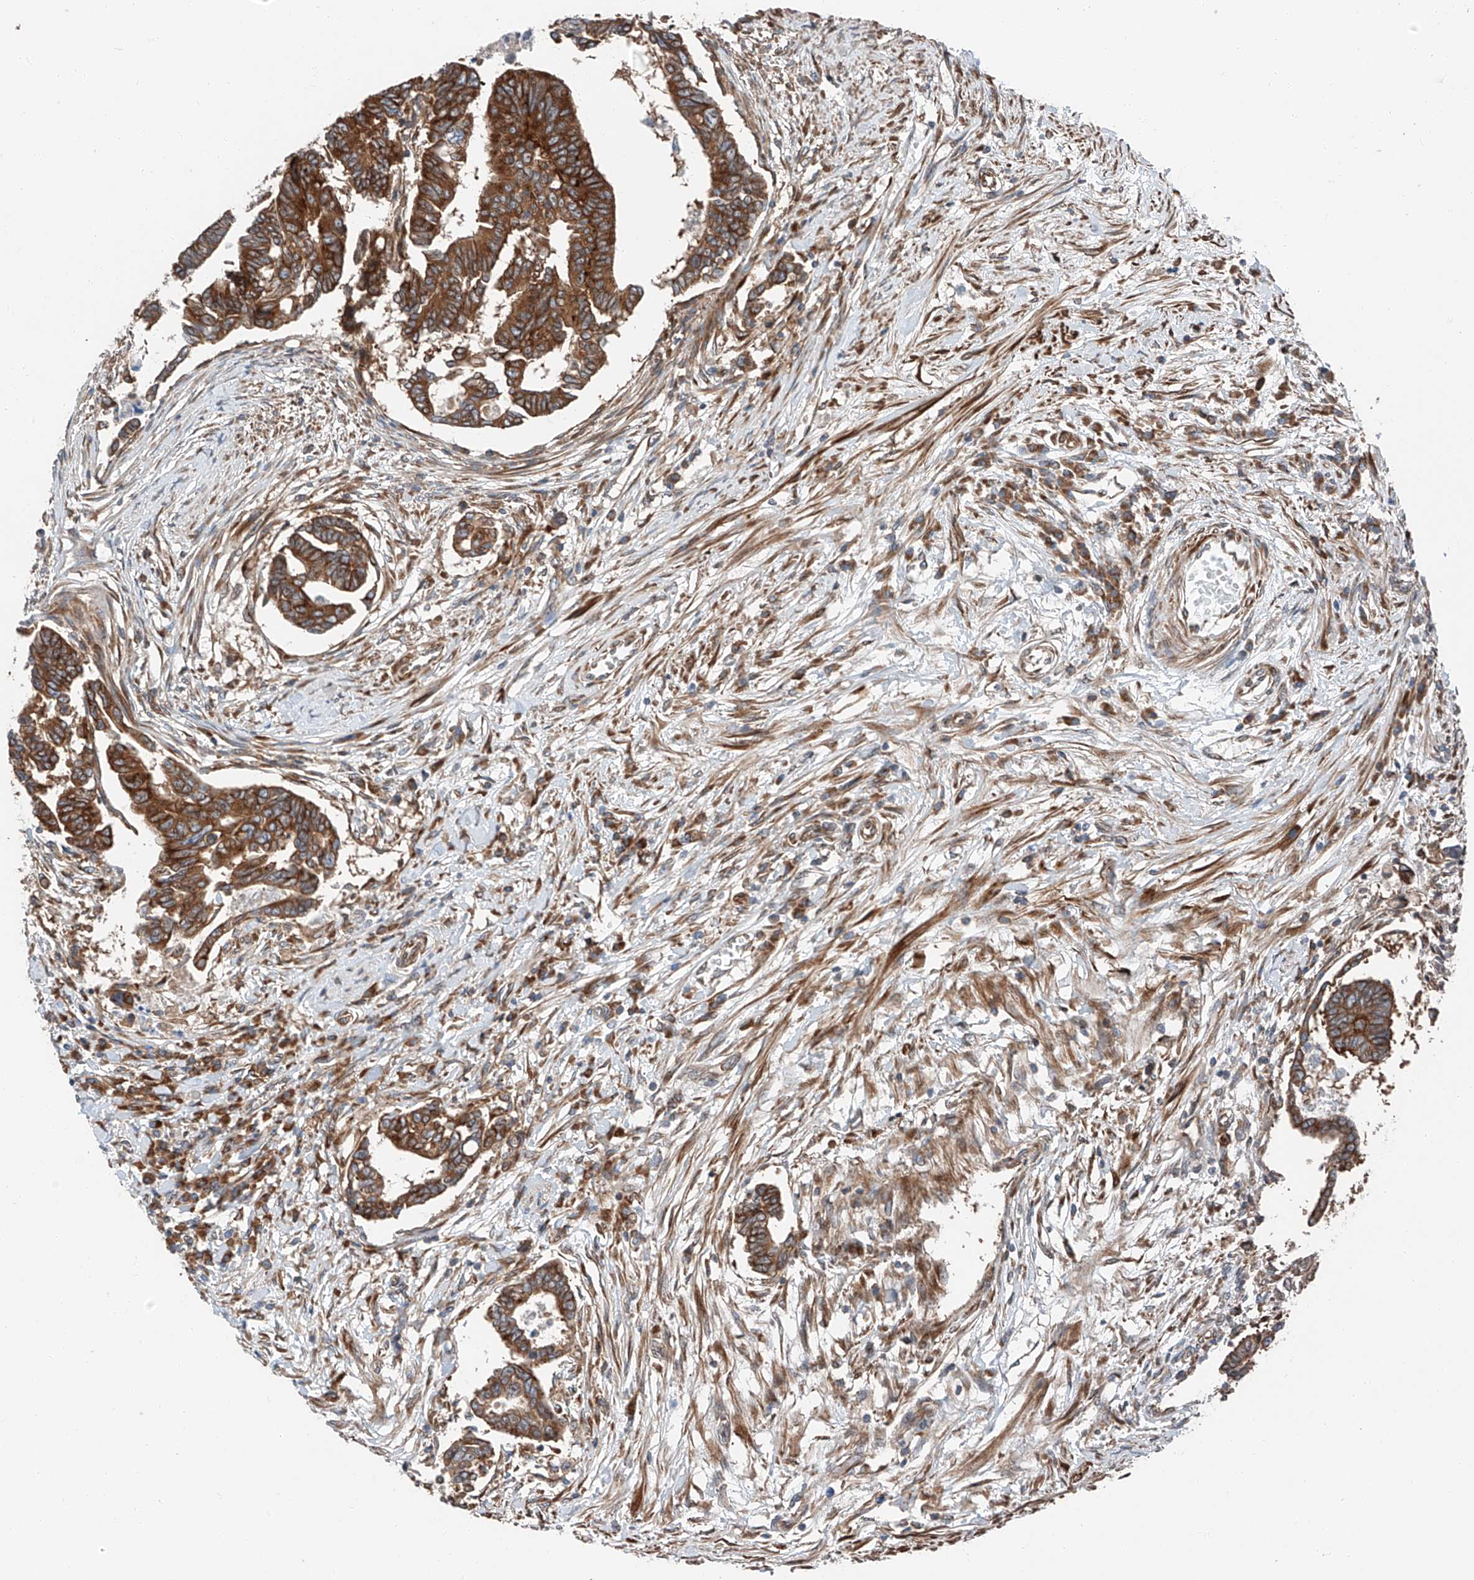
{"staining": {"intensity": "moderate", "quantity": ">75%", "location": "cytoplasmic/membranous"}, "tissue": "colorectal cancer", "cell_type": "Tumor cells", "image_type": "cancer", "snomed": [{"axis": "morphology", "description": "Adenocarcinoma, NOS"}, {"axis": "topography", "description": "Rectum"}], "caption": "Human colorectal cancer stained with a protein marker exhibits moderate staining in tumor cells.", "gene": "ZC3H15", "patient": {"sex": "female", "age": 65}}